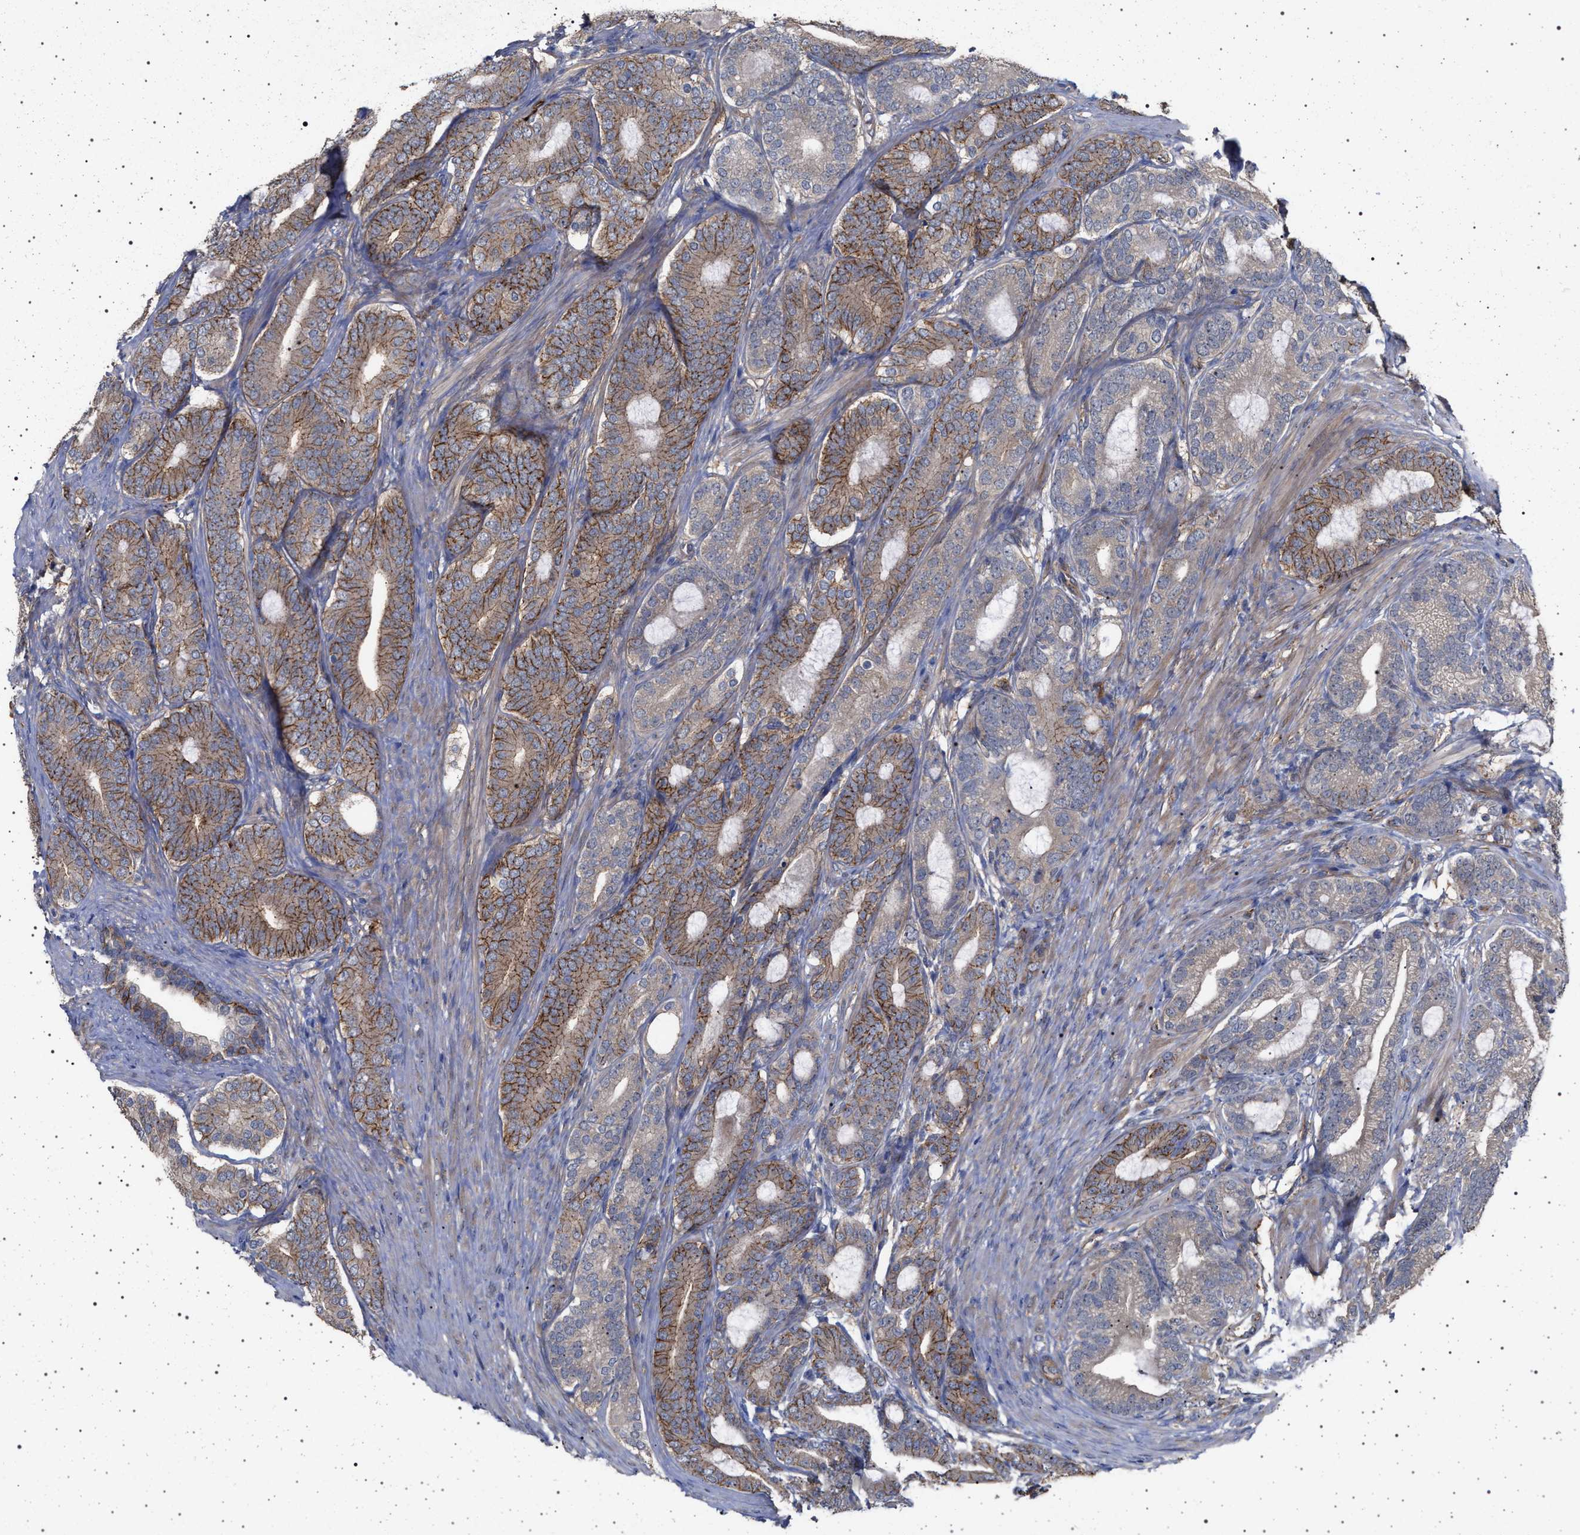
{"staining": {"intensity": "moderate", "quantity": ">75%", "location": "cytoplasmic/membranous"}, "tissue": "prostate cancer", "cell_type": "Tumor cells", "image_type": "cancer", "snomed": [{"axis": "morphology", "description": "Adenocarcinoma, High grade"}, {"axis": "topography", "description": "Prostate"}], "caption": "A brown stain shows moderate cytoplasmic/membranous staining of a protein in prostate cancer (adenocarcinoma (high-grade)) tumor cells.", "gene": "IFT20", "patient": {"sex": "male", "age": 60}}